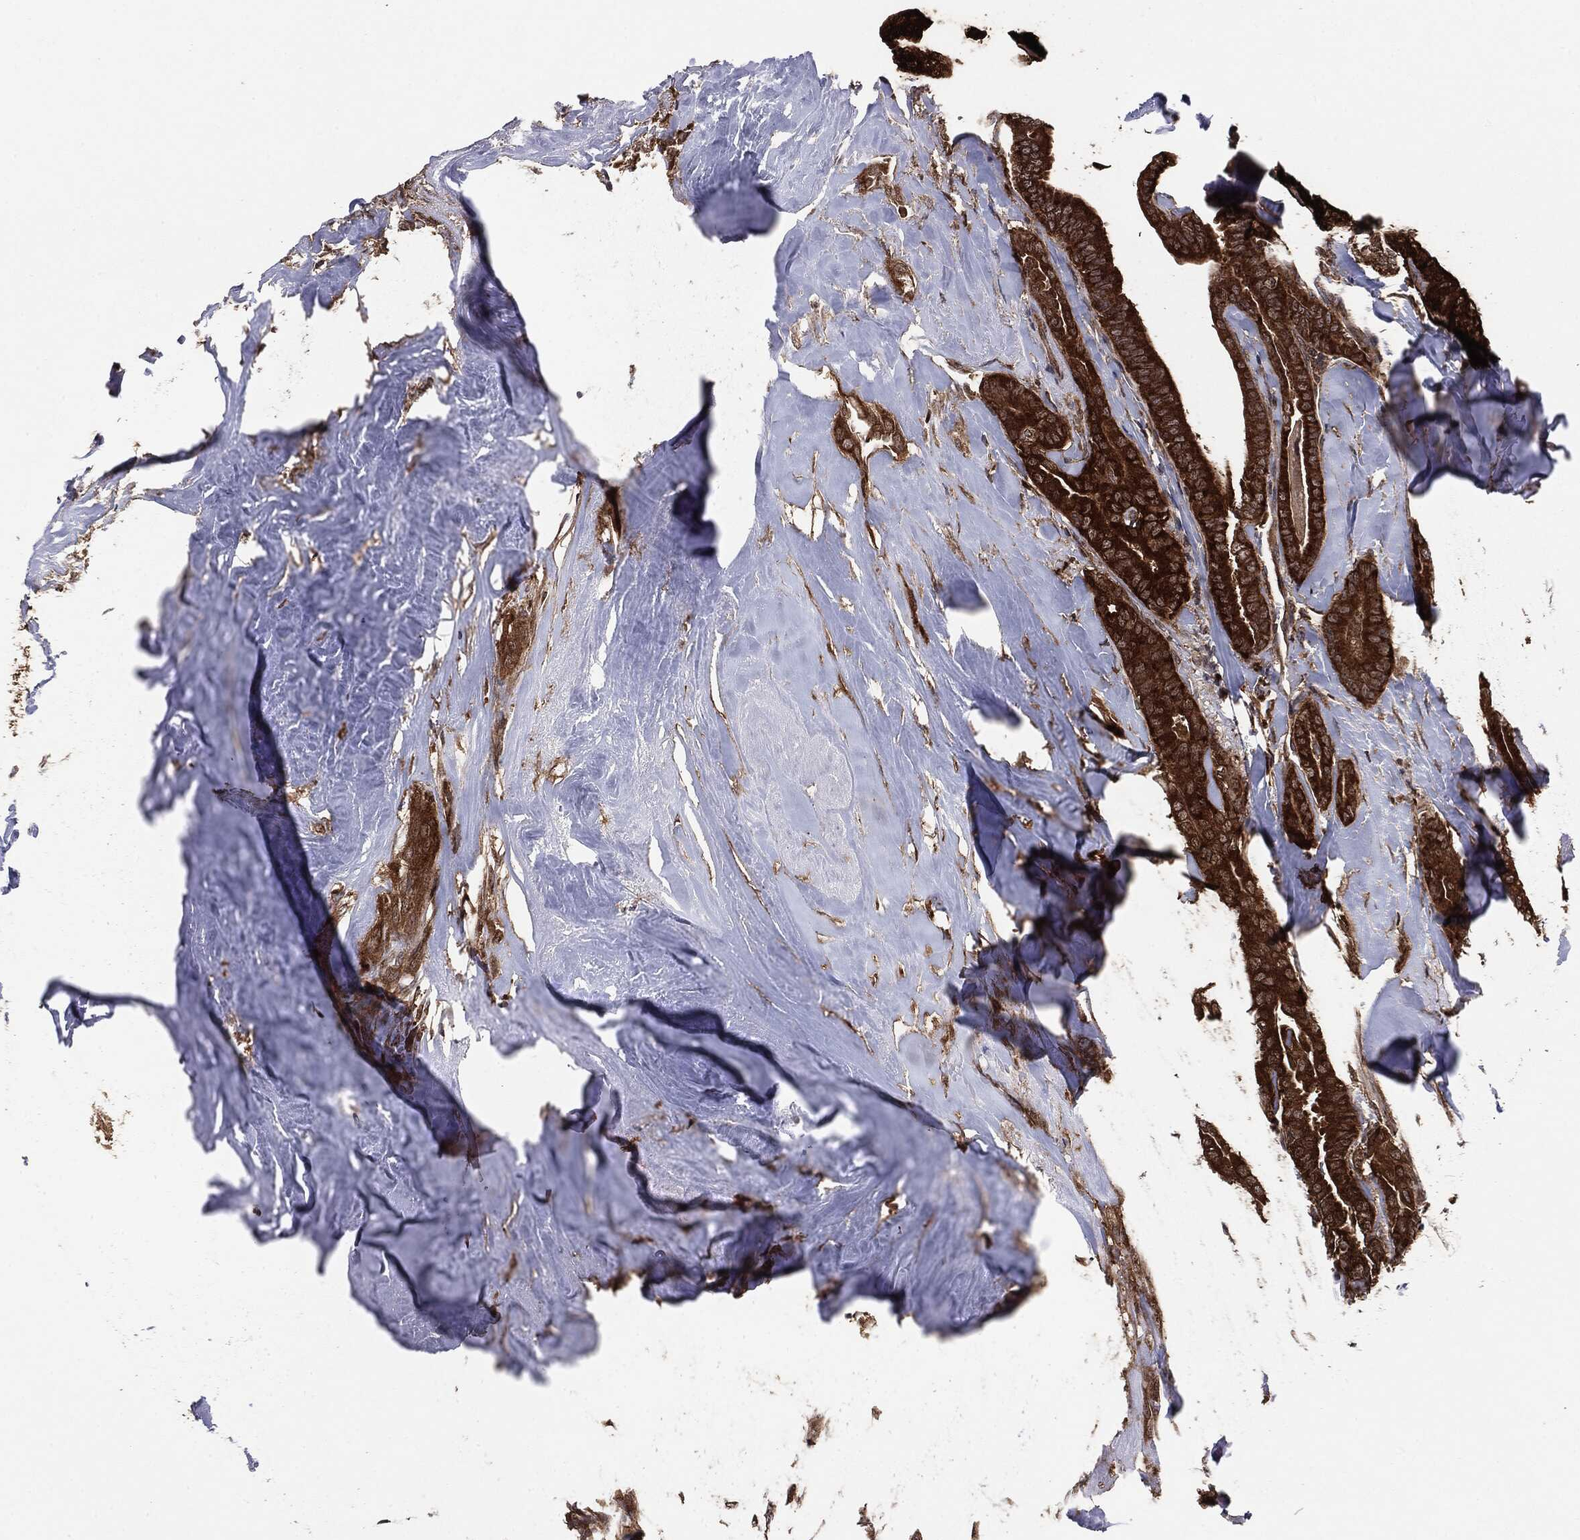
{"staining": {"intensity": "strong", "quantity": ">75%", "location": "cytoplasmic/membranous"}, "tissue": "thyroid cancer", "cell_type": "Tumor cells", "image_type": "cancer", "snomed": [{"axis": "morphology", "description": "Papillary adenocarcinoma, NOS"}, {"axis": "topography", "description": "Thyroid gland"}], "caption": "Protein expression analysis of thyroid cancer (papillary adenocarcinoma) displays strong cytoplasmic/membranous staining in about >75% of tumor cells. (Stains: DAB (3,3'-diaminobenzidine) in brown, nuclei in blue, Microscopy: brightfield microscopy at high magnification).", "gene": "NME1", "patient": {"sex": "male", "age": 61}}